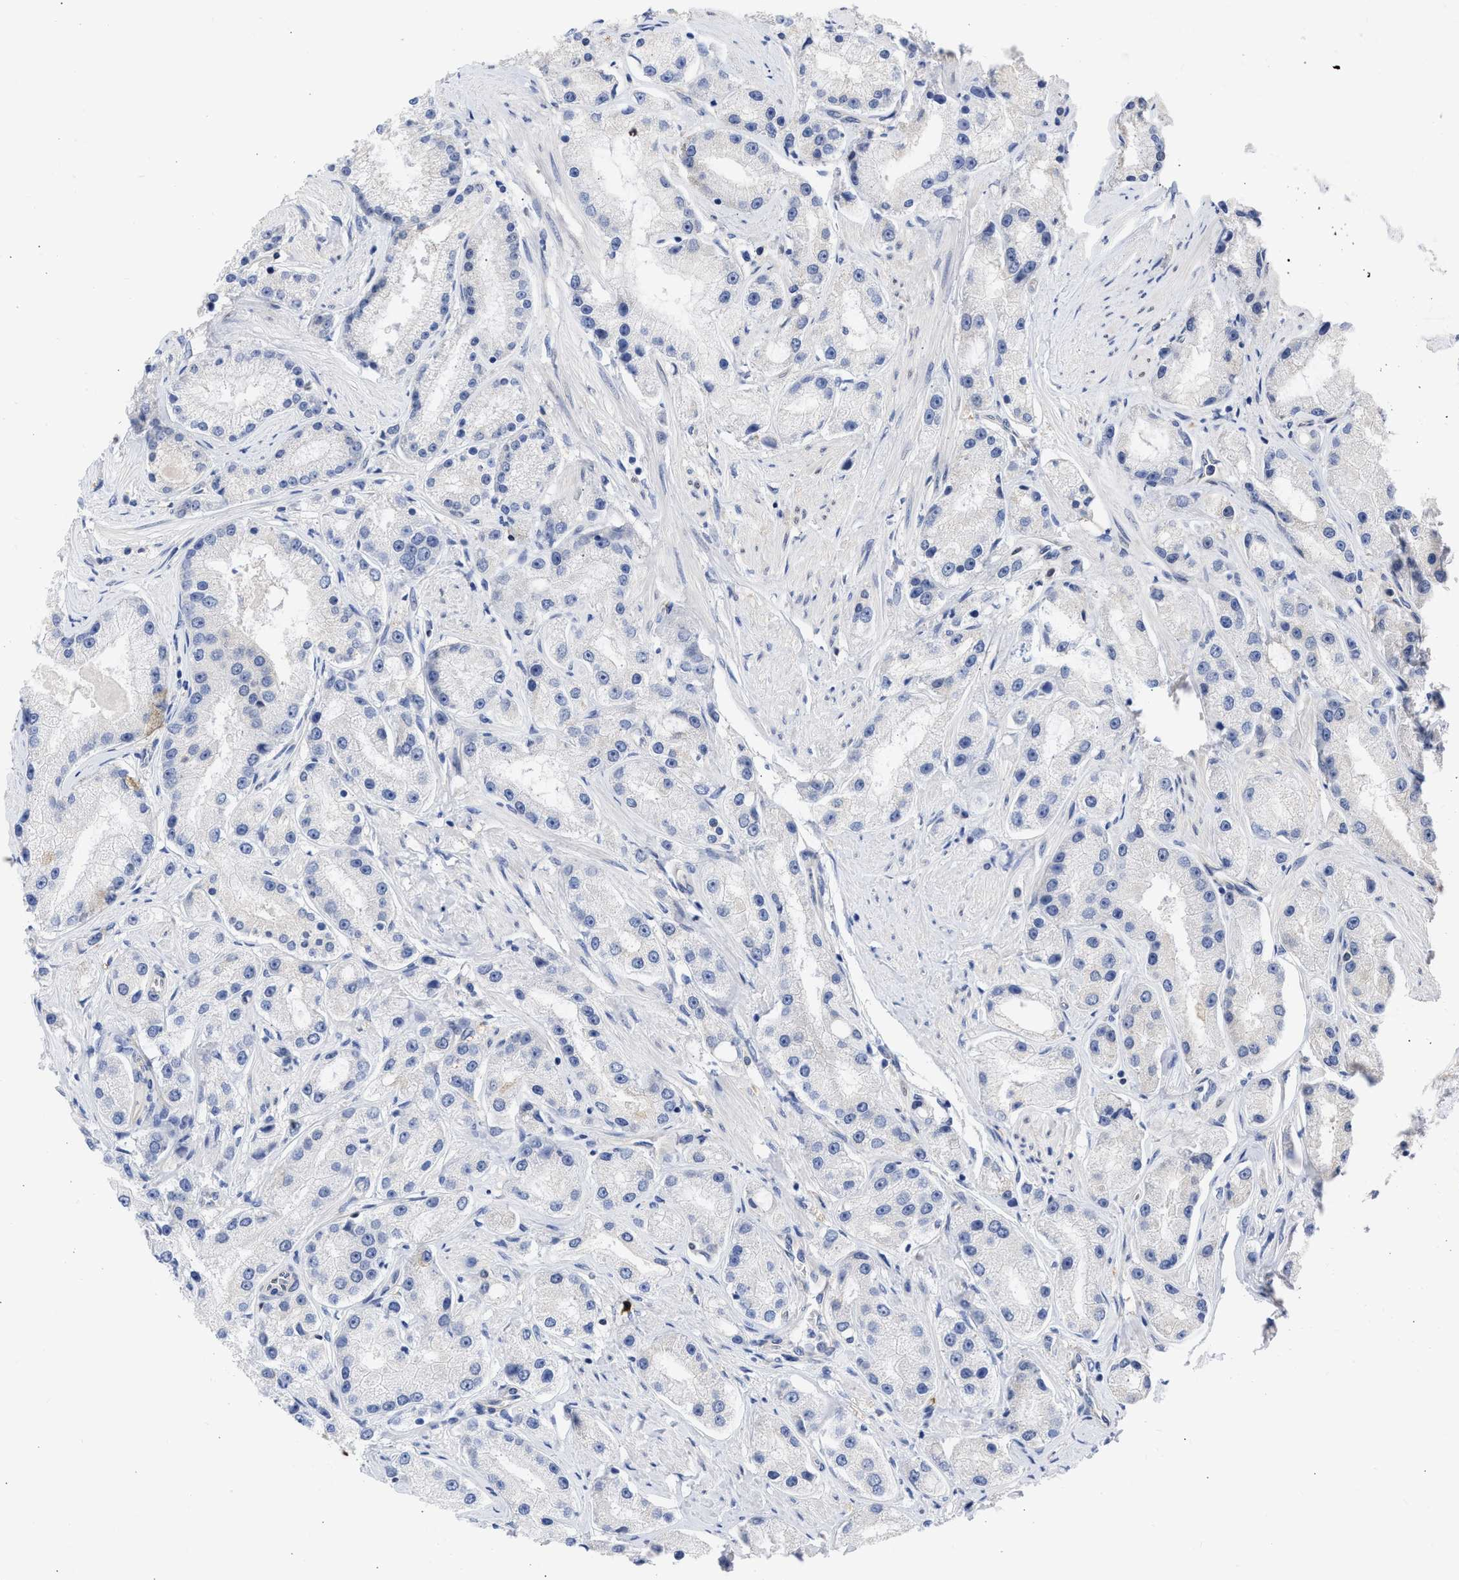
{"staining": {"intensity": "negative", "quantity": "none", "location": "none"}, "tissue": "prostate cancer", "cell_type": "Tumor cells", "image_type": "cancer", "snomed": [{"axis": "morphology", "description": "Adenocarcinoma, Low grade"}, {"axis": "topography", "description": "Prostate"}], "caption": "Immunohistochemical staining of human prostate cancer shows no significant expression in tumor cells. (Stains: DAB (3,3'-diaminobenzidine) IHC with hematoxylin counter stain, Microscopy: brightfield microscopy at high magnification).", "gene": "THRA", "patient": {"sex": "male", "age": 63}}